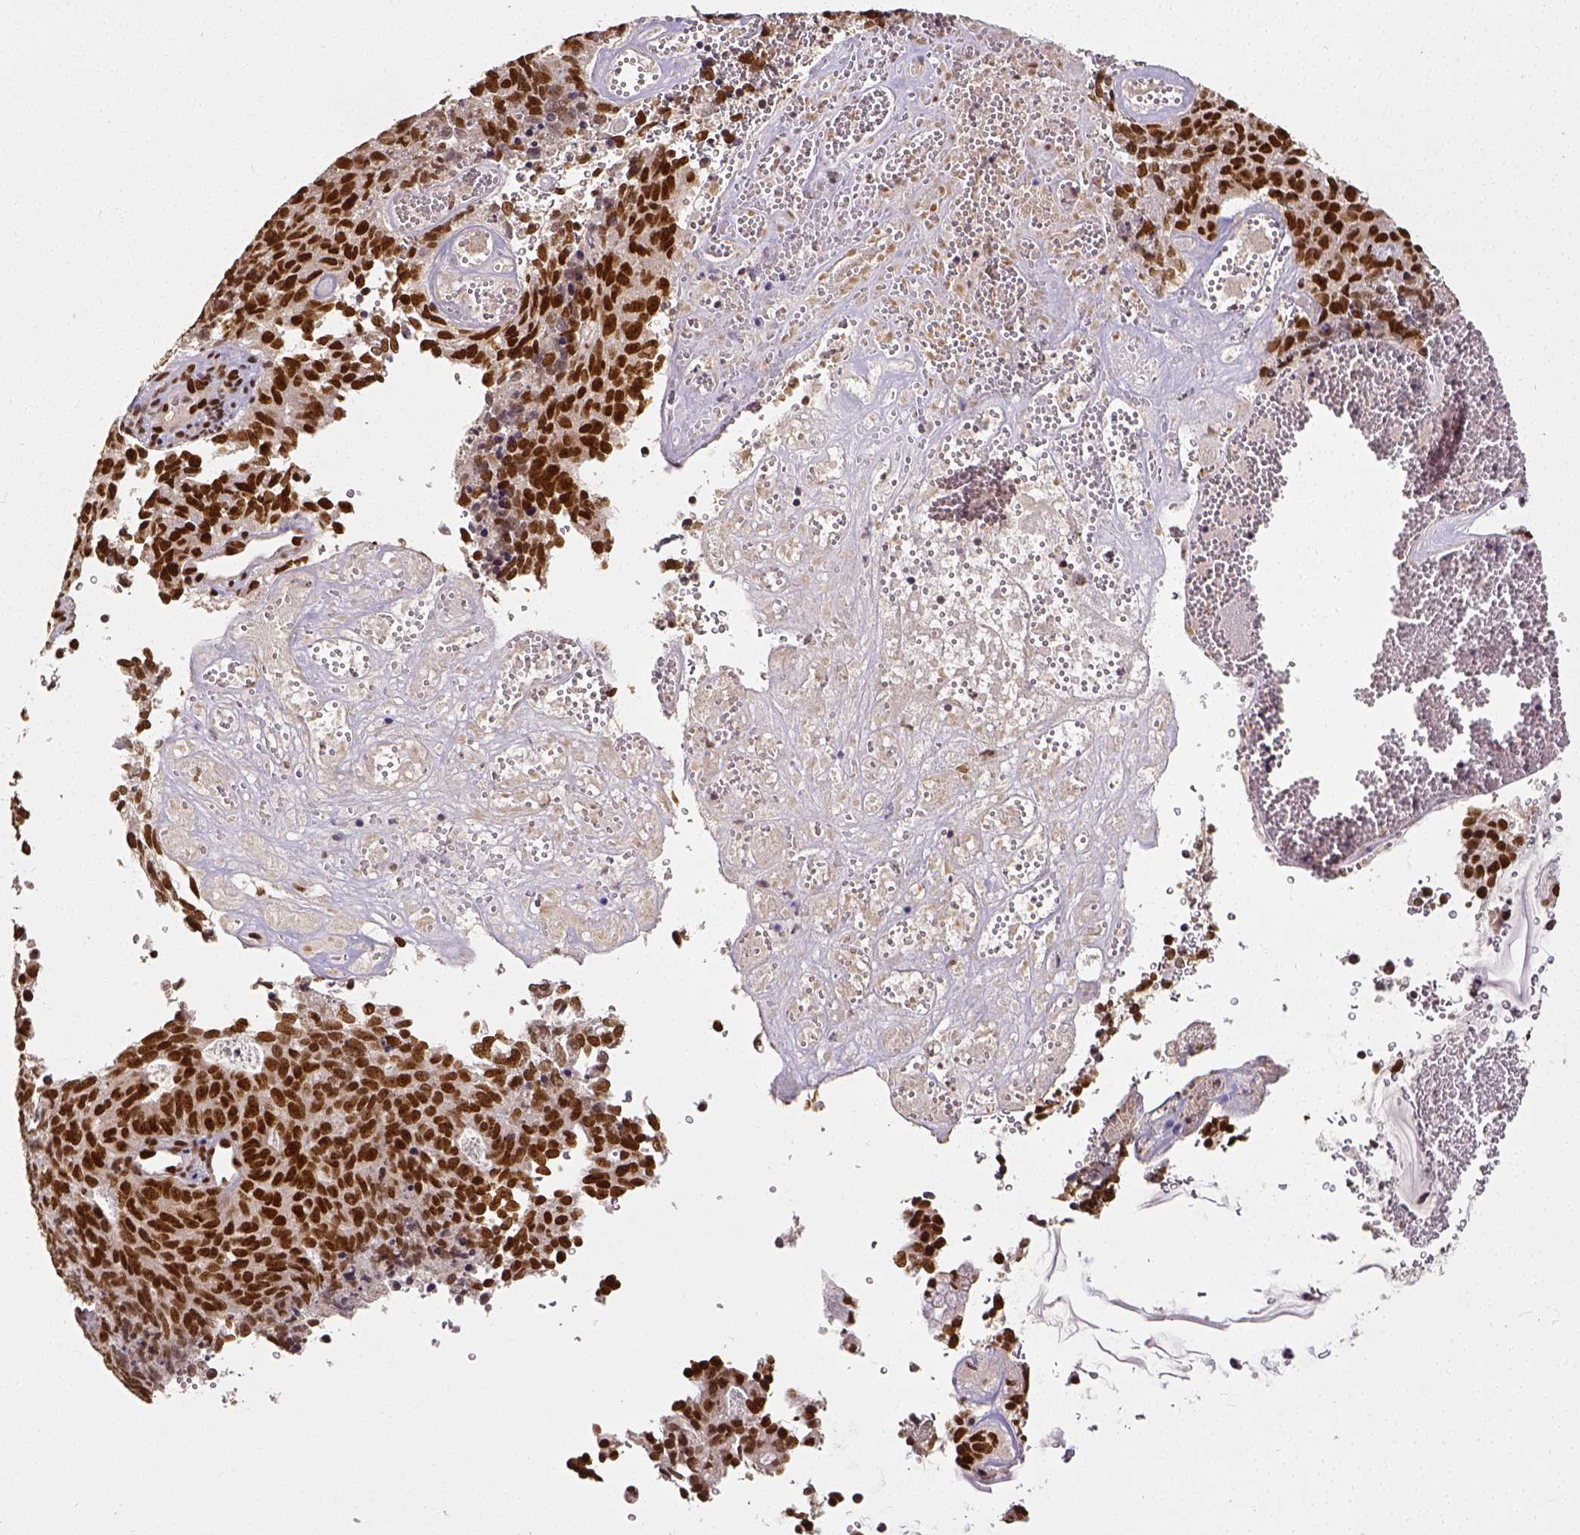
{"staining": {"intensity": "strong", "quantity": ">75%", "location": "nuclear"}, "tissue": "cervical cancer", "cell_type": "Tumor cells", "image_type": "cancer", "snomed": [{"axis": "morphology", "description": "Adenocarcinoma, NOS"}, {"axis": "topography", "description": "Cervix"}], "caption": "About >75% of tumor cells in human cervical cancer demonstrate strong nuclear protein staining as visualized by brown immunohistochemical staining.", "gene": "ATRX", "patient": {"sex": "female", "age": 38}}